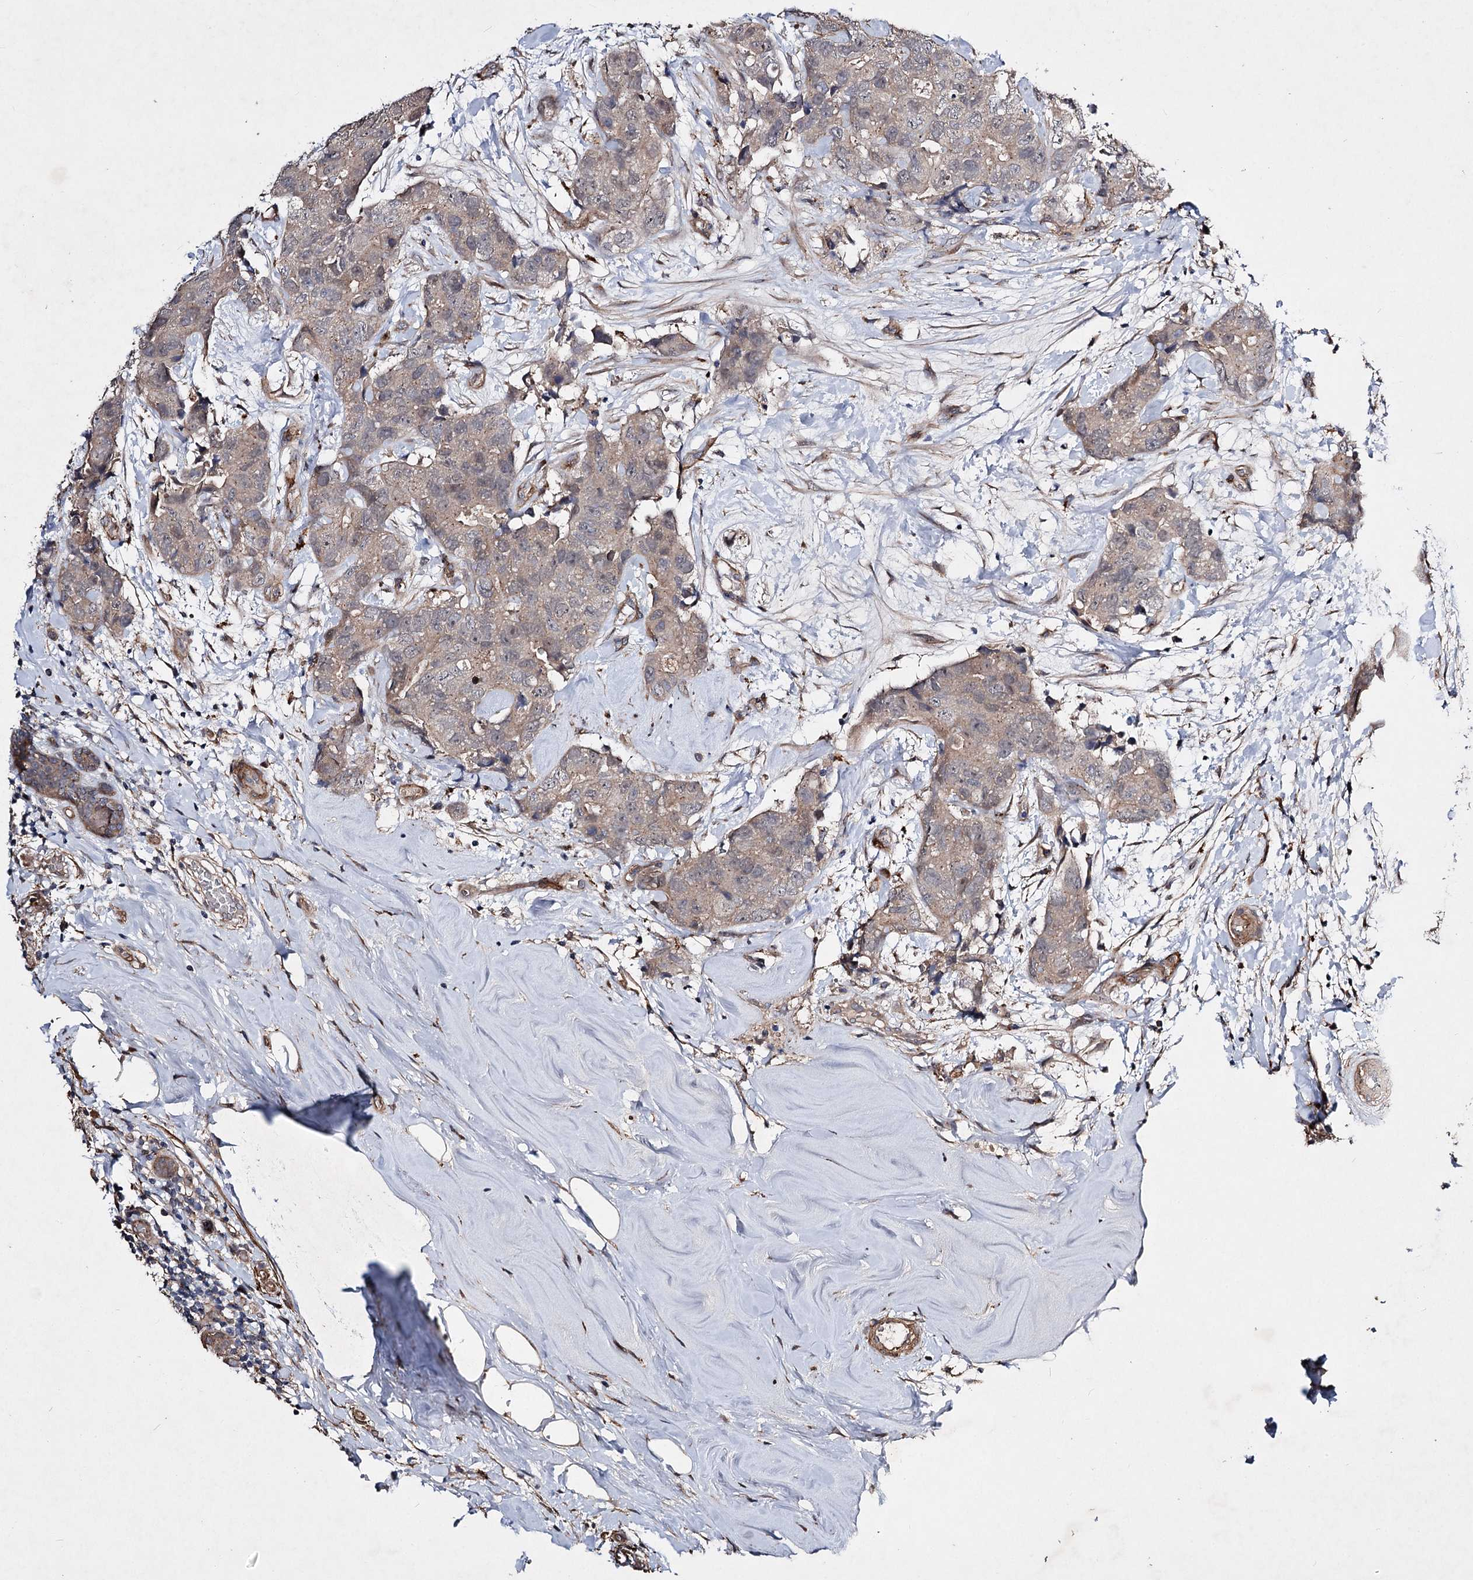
{"staining": {"intensity": "weak", "quantity": "25%-75%", "location": "cytoplasmic/membranous"}, "tissue": "breast cancer", "cell_type": "Tumor cells", "image_type": "cancer", "snomed": [{"axis": "morphology", "description": "Duct carcinoma"}, {"axis": "topography", "description": "Breast"}], "caption": "Immunohistochemistry (IHC) photomicrograph of breast cancer (infiltrating ductal carcinoma) stained for a protein (brown), which exhibits low levels of weak cytoplasmic/membranous expression in approximately 25%-75% of tumor cells.", "gene": "MINDY3", "patient": {"sex": "female", "age": 62}}